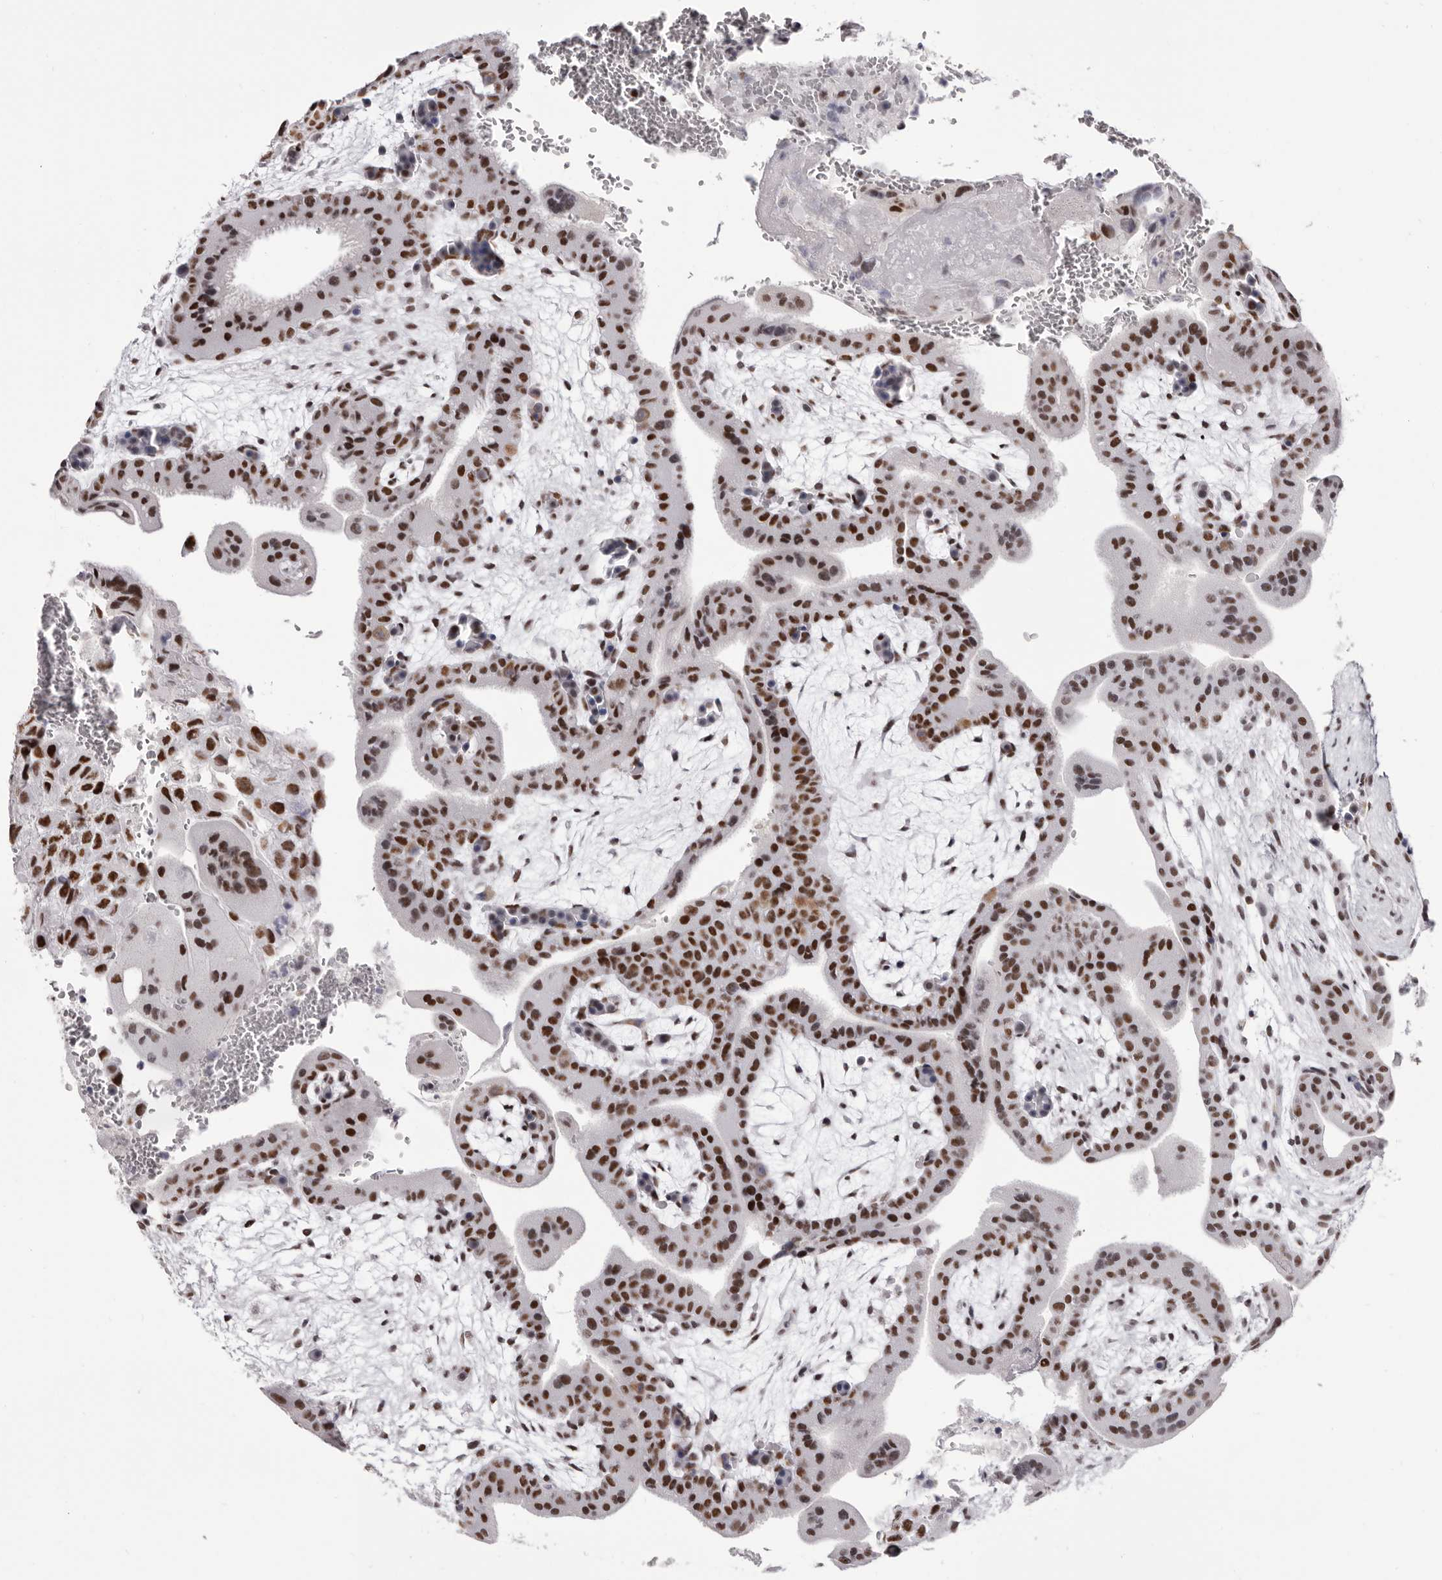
{"staining": {"intensity": "strong", "quantity": ">75%", "location": "nuclear"}, "tissue": "placenta", "cell_type": "Decidual cells", "image_type": "normal", "snomed": [{"axis": "morphology", "description": "Normal tissue, NOS"}, {"axis": "topography", "description": "Placenta"}], "caption": "The immunohistochemical stain shows strong nuclear positivity in decidual cells of normal placenta. (Stains: DAB (3,3'-diaminobenzidine) in brown, nuclei in blue, Microscopy: brightfield microscopy at high magnification).", "gene": "ZNF326", "patient": {"sex": "female", "age": 35}}